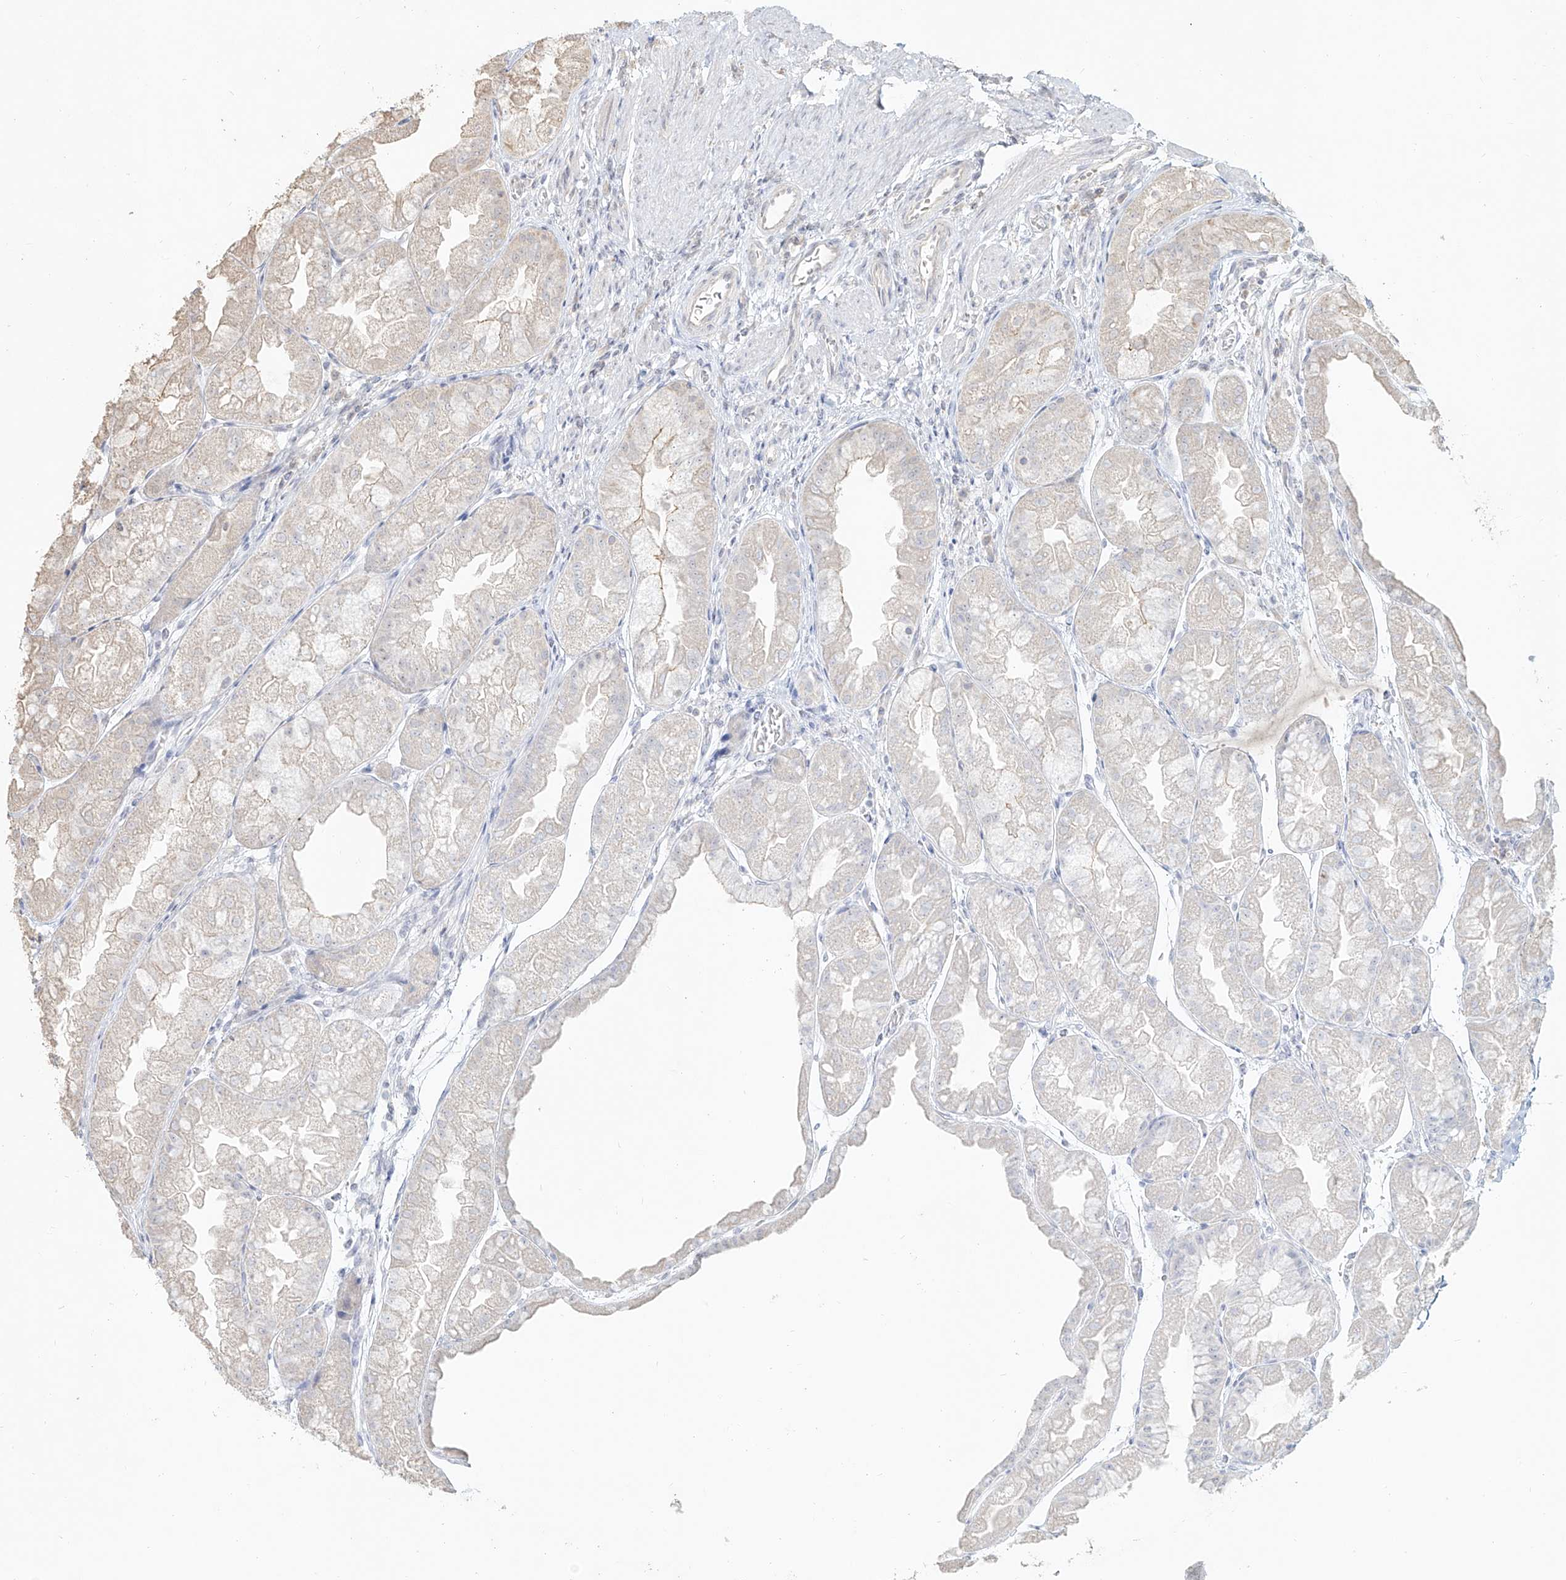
{"staining": {"intensity": "weak", "quantity": "<25%", "location": "cytoplasmic/membranous,nuclear"}, "tissue": "stomach", "cell_type": "Glandular cells", "image_type": "normal", "snomed": [{"axis": "morphology", "description": "Normal tissue, NOS"}, {"axis": "topography", "description": "Stomach, upper"}], "caption": "This is an immunohistochemistry (IHC) image of normal human stomach. There is no positivity in glandular cells.", "gene": "UBE2K", "patient": {"sex": "male", "age": 47}}